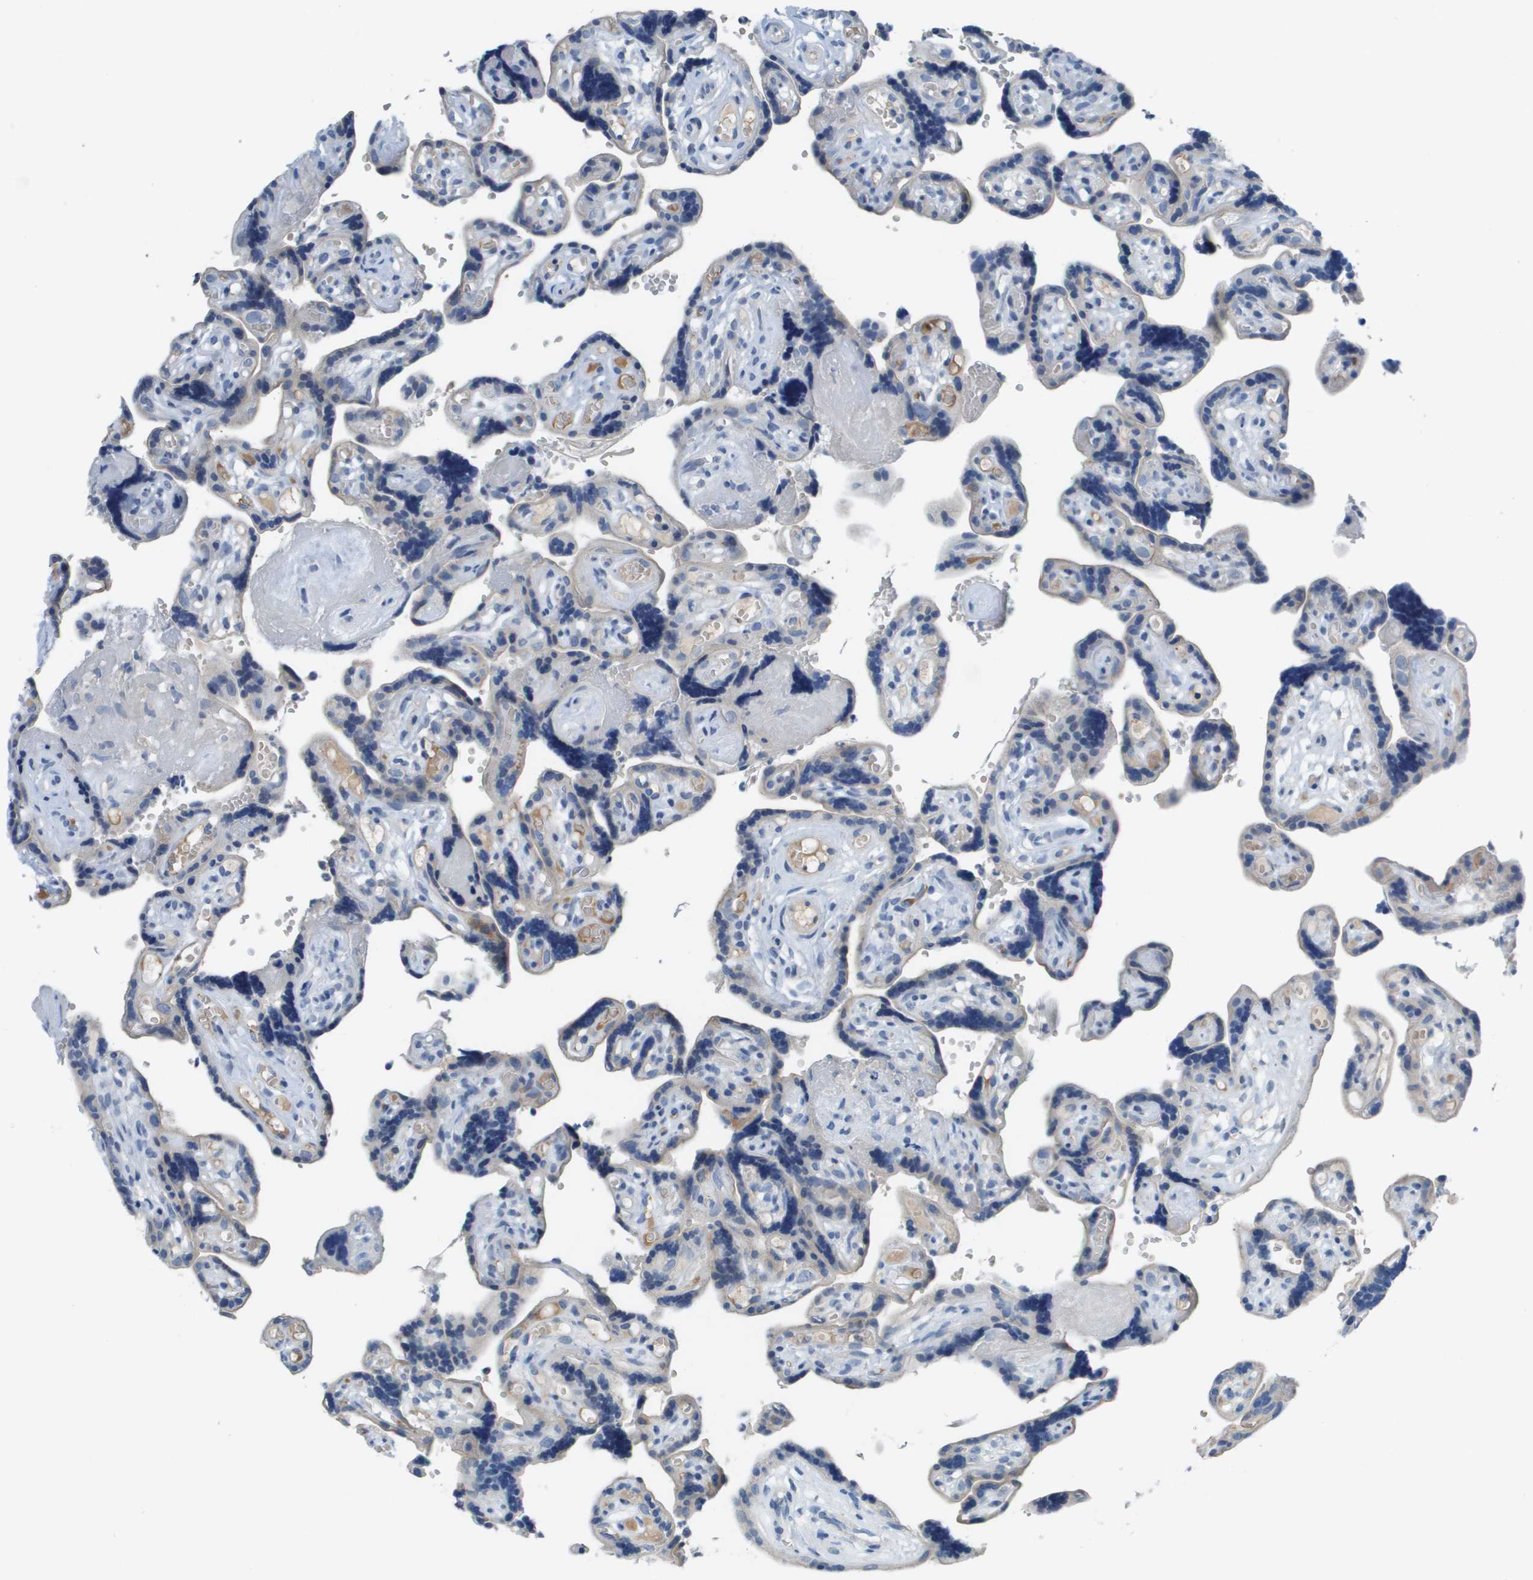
{"staining": {"intensity": "negative", "quantity": "none", "location": "none"}, "tissue": "placenta", "cell_type": "Decidual cells", "image_type": "normal", "snomed": [{"axis": "morphology", "description": "Normal tissue, NOS"}, {"axis": "topography", "description": "Placenta"}], "caption": "Immunohistochemistry (IHC) image of unremarkable placenta: placenta stained with DAB displays no significant protein expression in decidual cells.", "gene": "NCS1", "patient": {"sex": "female", "age": 30}}